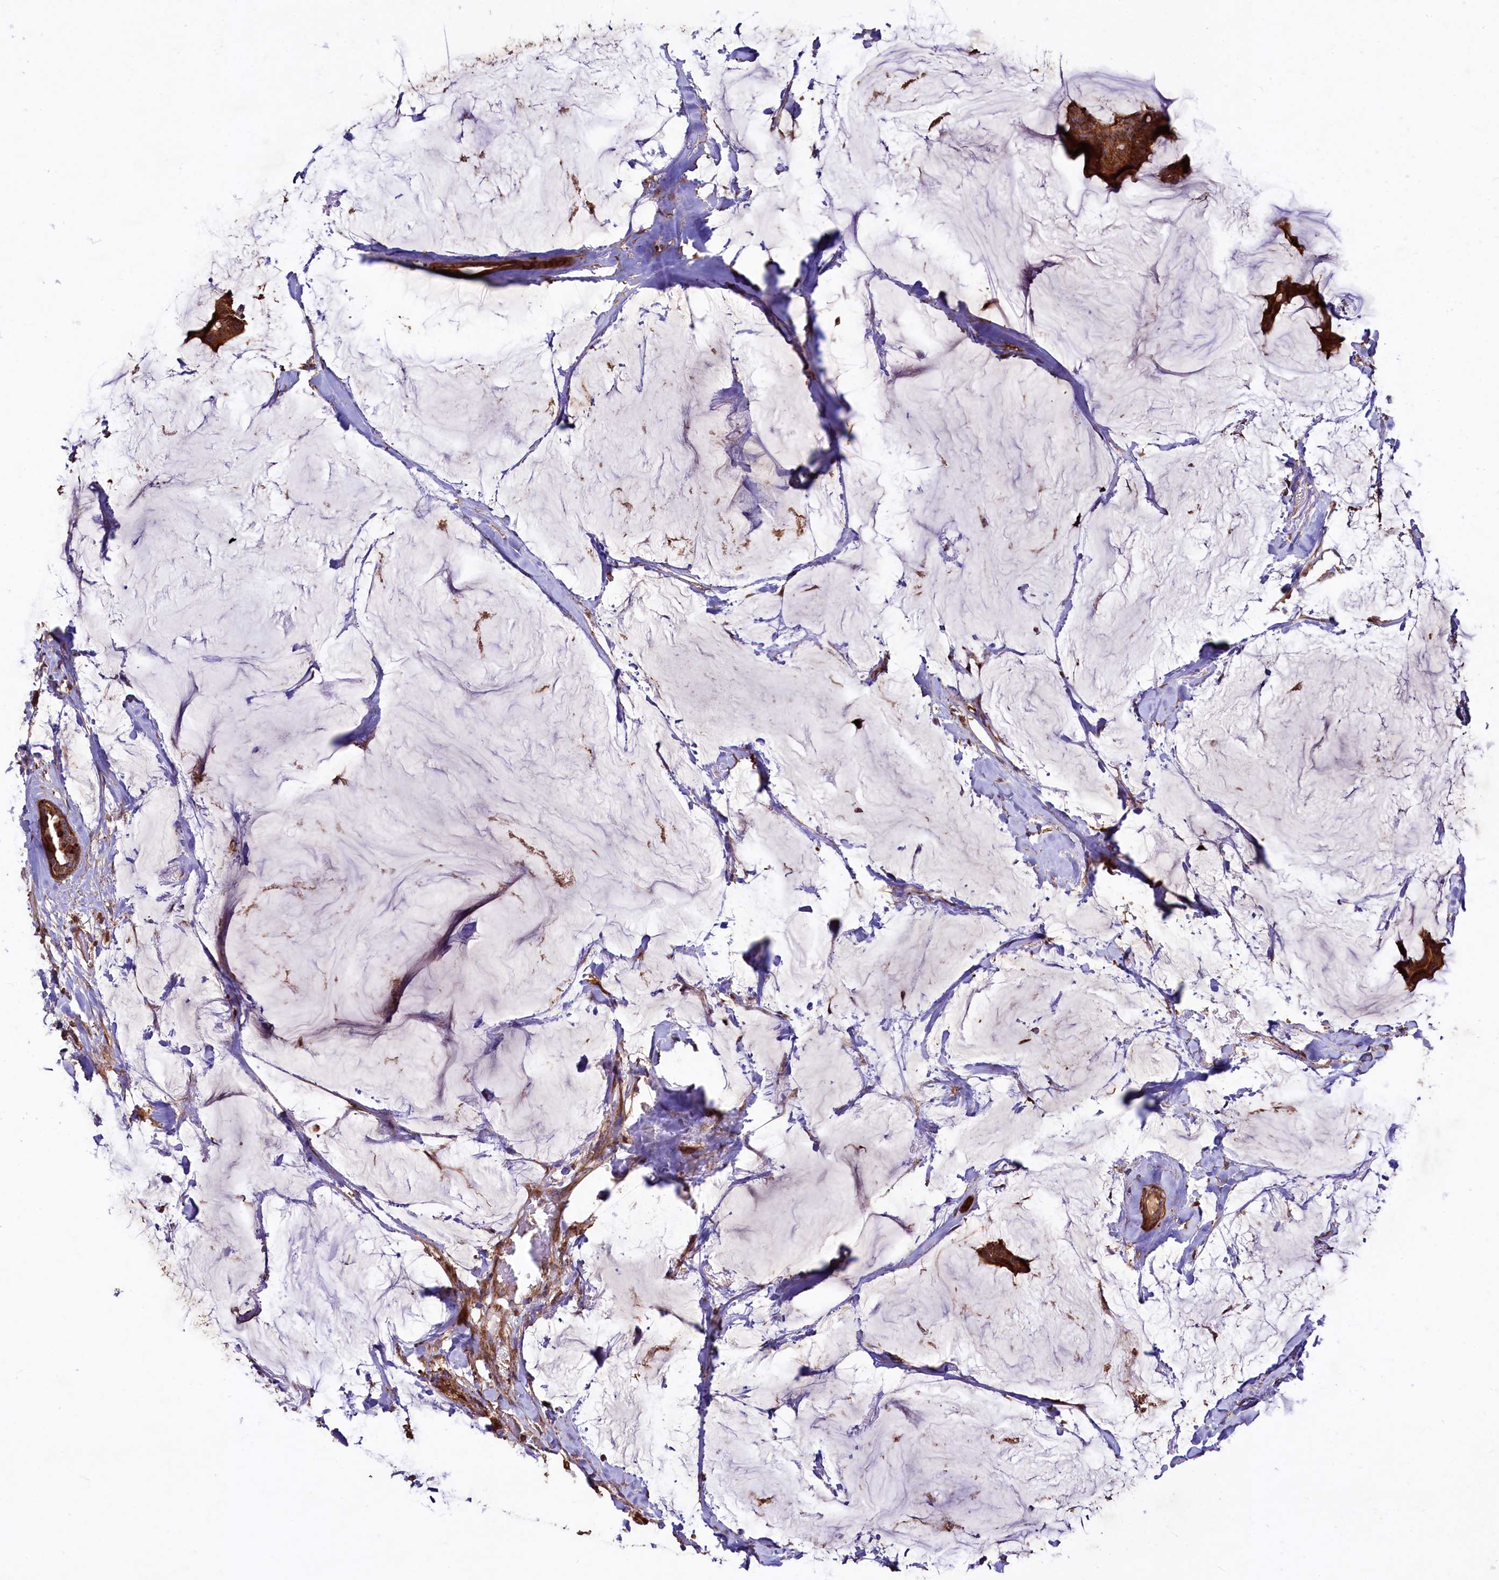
{"staining": {"intensity": "strong", "quantity": ">75%", "location": "cytoplasmic/membranous"}, "tissue": "breast cancer", "cell_type": "Tumor cells", "image_type": "cancer", "snomed": [{"axis": "morphology", "description": "Duct carcinoma"}, {"axis": "topography", "description": "Breast"}], "caption": "A brown stain labels strong cytoplasmic/membranous staining of a protein in breast invasive ductal carcinoma tumor cells.", "gene": "TMEM98", "patient": {"sex": "female", "age": 93}}